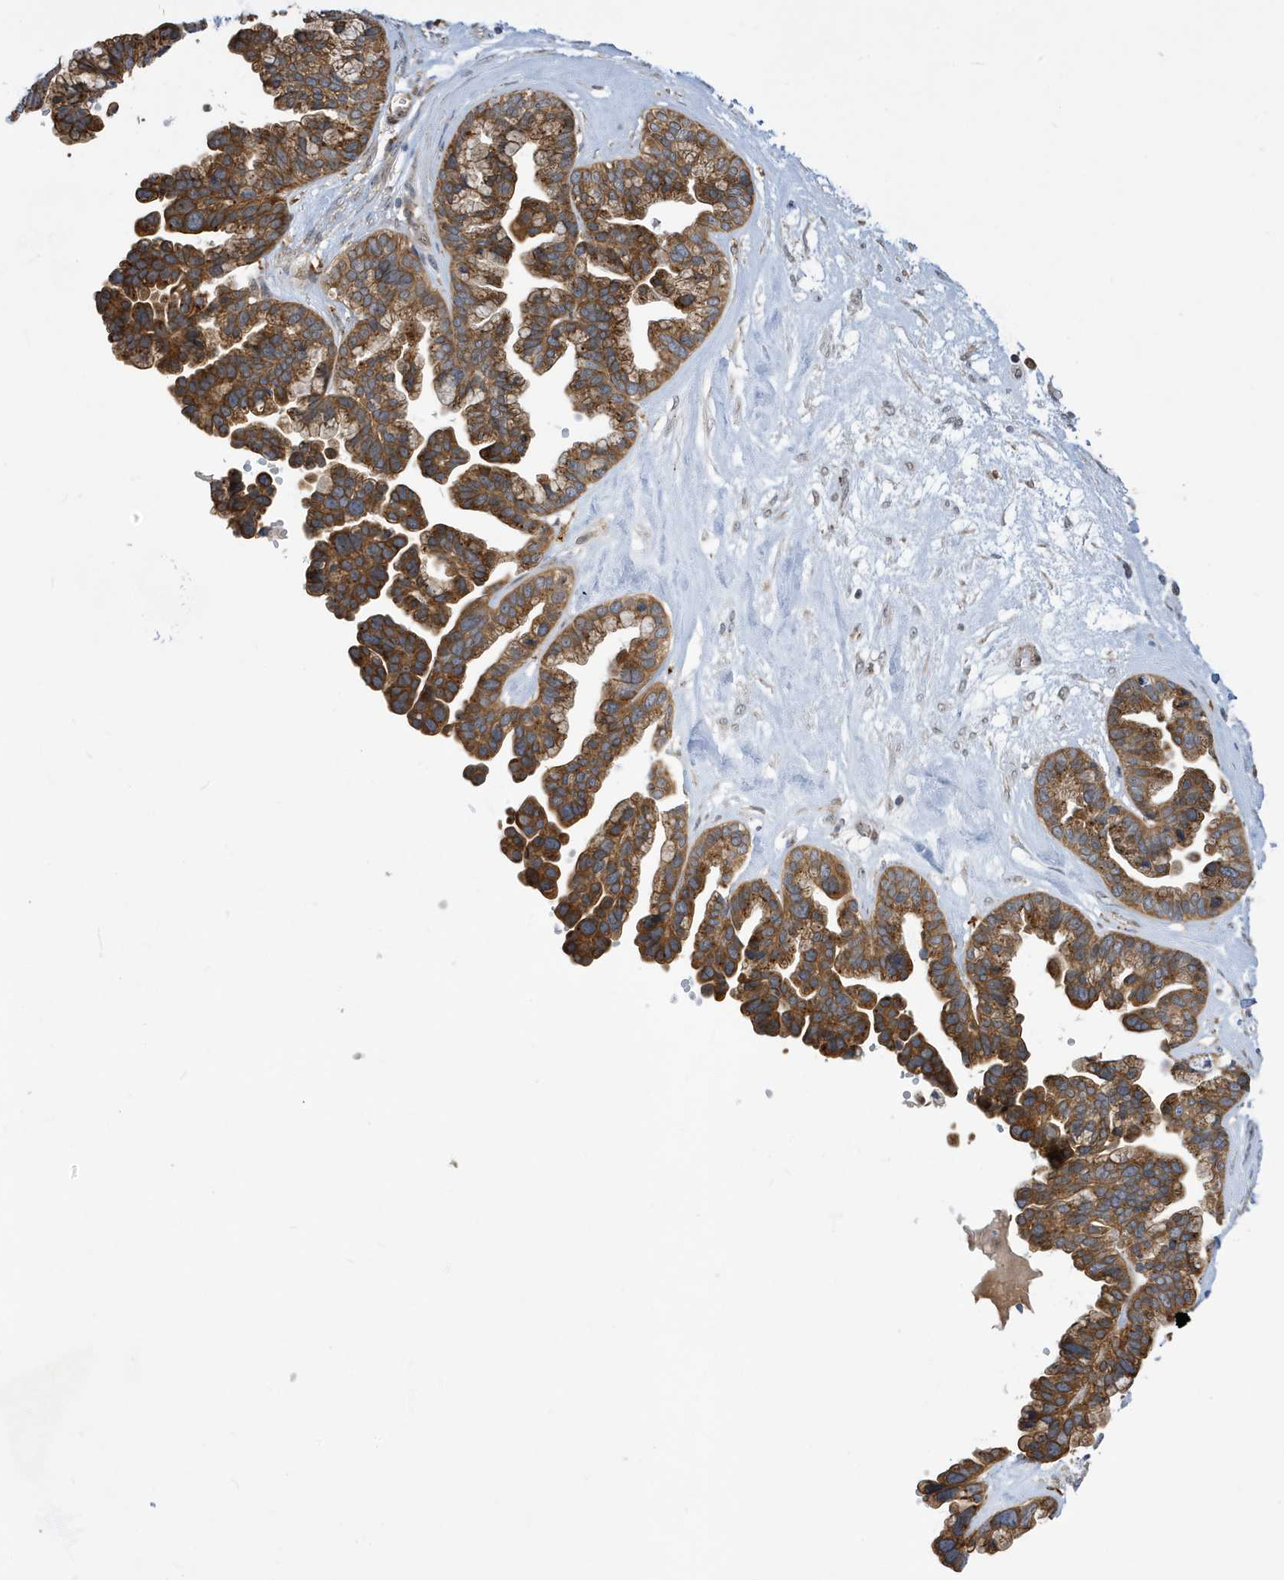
{"staining": {"intensity": "strong", "quantity": ">75%", "location": "cytoplasmic/membranous"}, "tissue": "ovarian cancer", "cell_type": "Tumor cells", "image_type": "cancer", "snomed": [{"axis": "morphology", "description": "Cystadenocarcinoma, serous, NOS"}, {"axis": "topography", "description": "Ovary"}], "caption": "High-power microscopy captured an immunohistochemistry (IHC) micrograph of ovarian cancer, revealing strong cytoplasmic/membranous positivity in about >75% of tumor cells. (DAB = brown stain, brightfield microscopy at high magnification).", "gene": "ZNF507", "patient": {"sex": "female", "age": 56}}